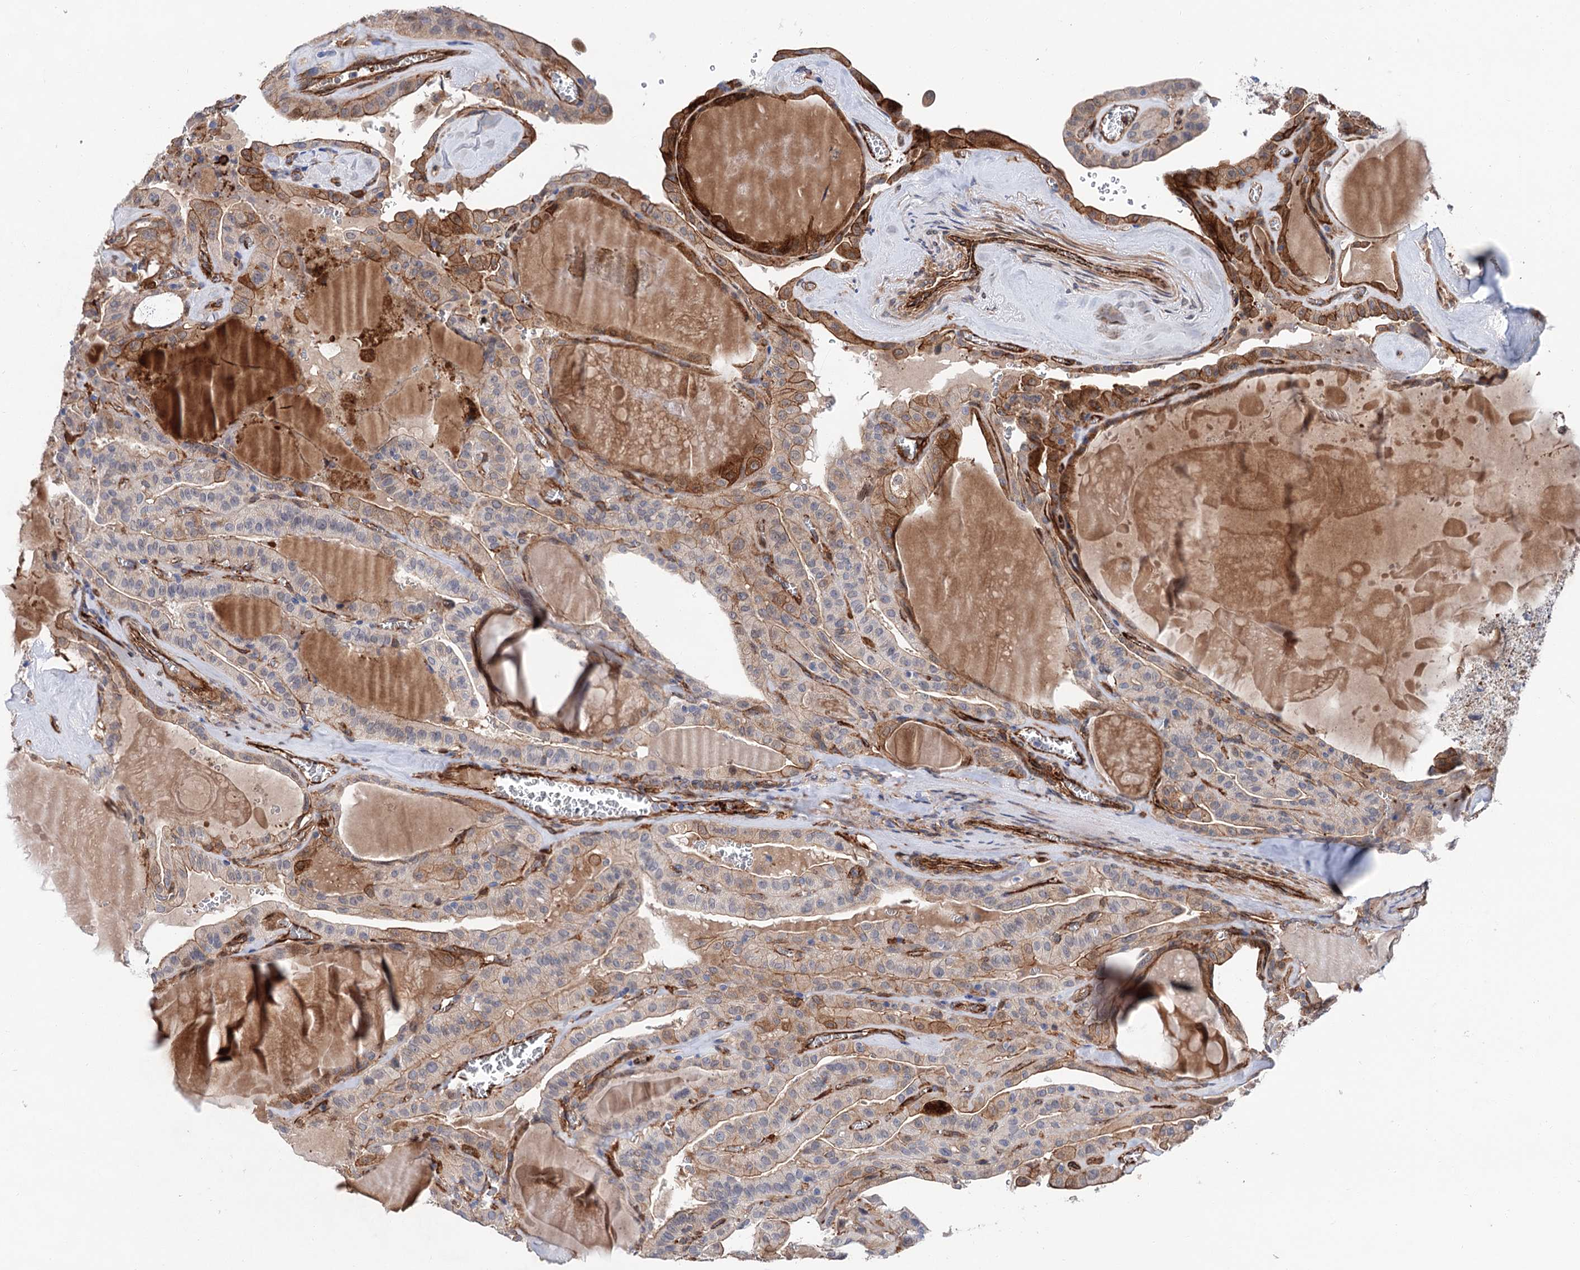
{"staining": {"intensity": "moderate", "quantity": "25%-75%", "location": "cytoplasmic/membranous"}, "tissue": "thyroid cancer", "cell_type": "Tumor cells", "image_type": "cancer", "snomed": [{"axis": "morphology", "description": "Papillary adenocarcinoma, NOS"}, {"axis": "topography", "description": "Thyroid gland"}], "caption": "Approximately 25%-75% of tumor cells in papillary adenocarcinoma (thyroid) exhibit moderate cytoplasmic/membranous protein staining as visualized by brown immunohistochemical staining.", "gene": "TMTC3", "patient": {"sex": "male", "age": 52}}